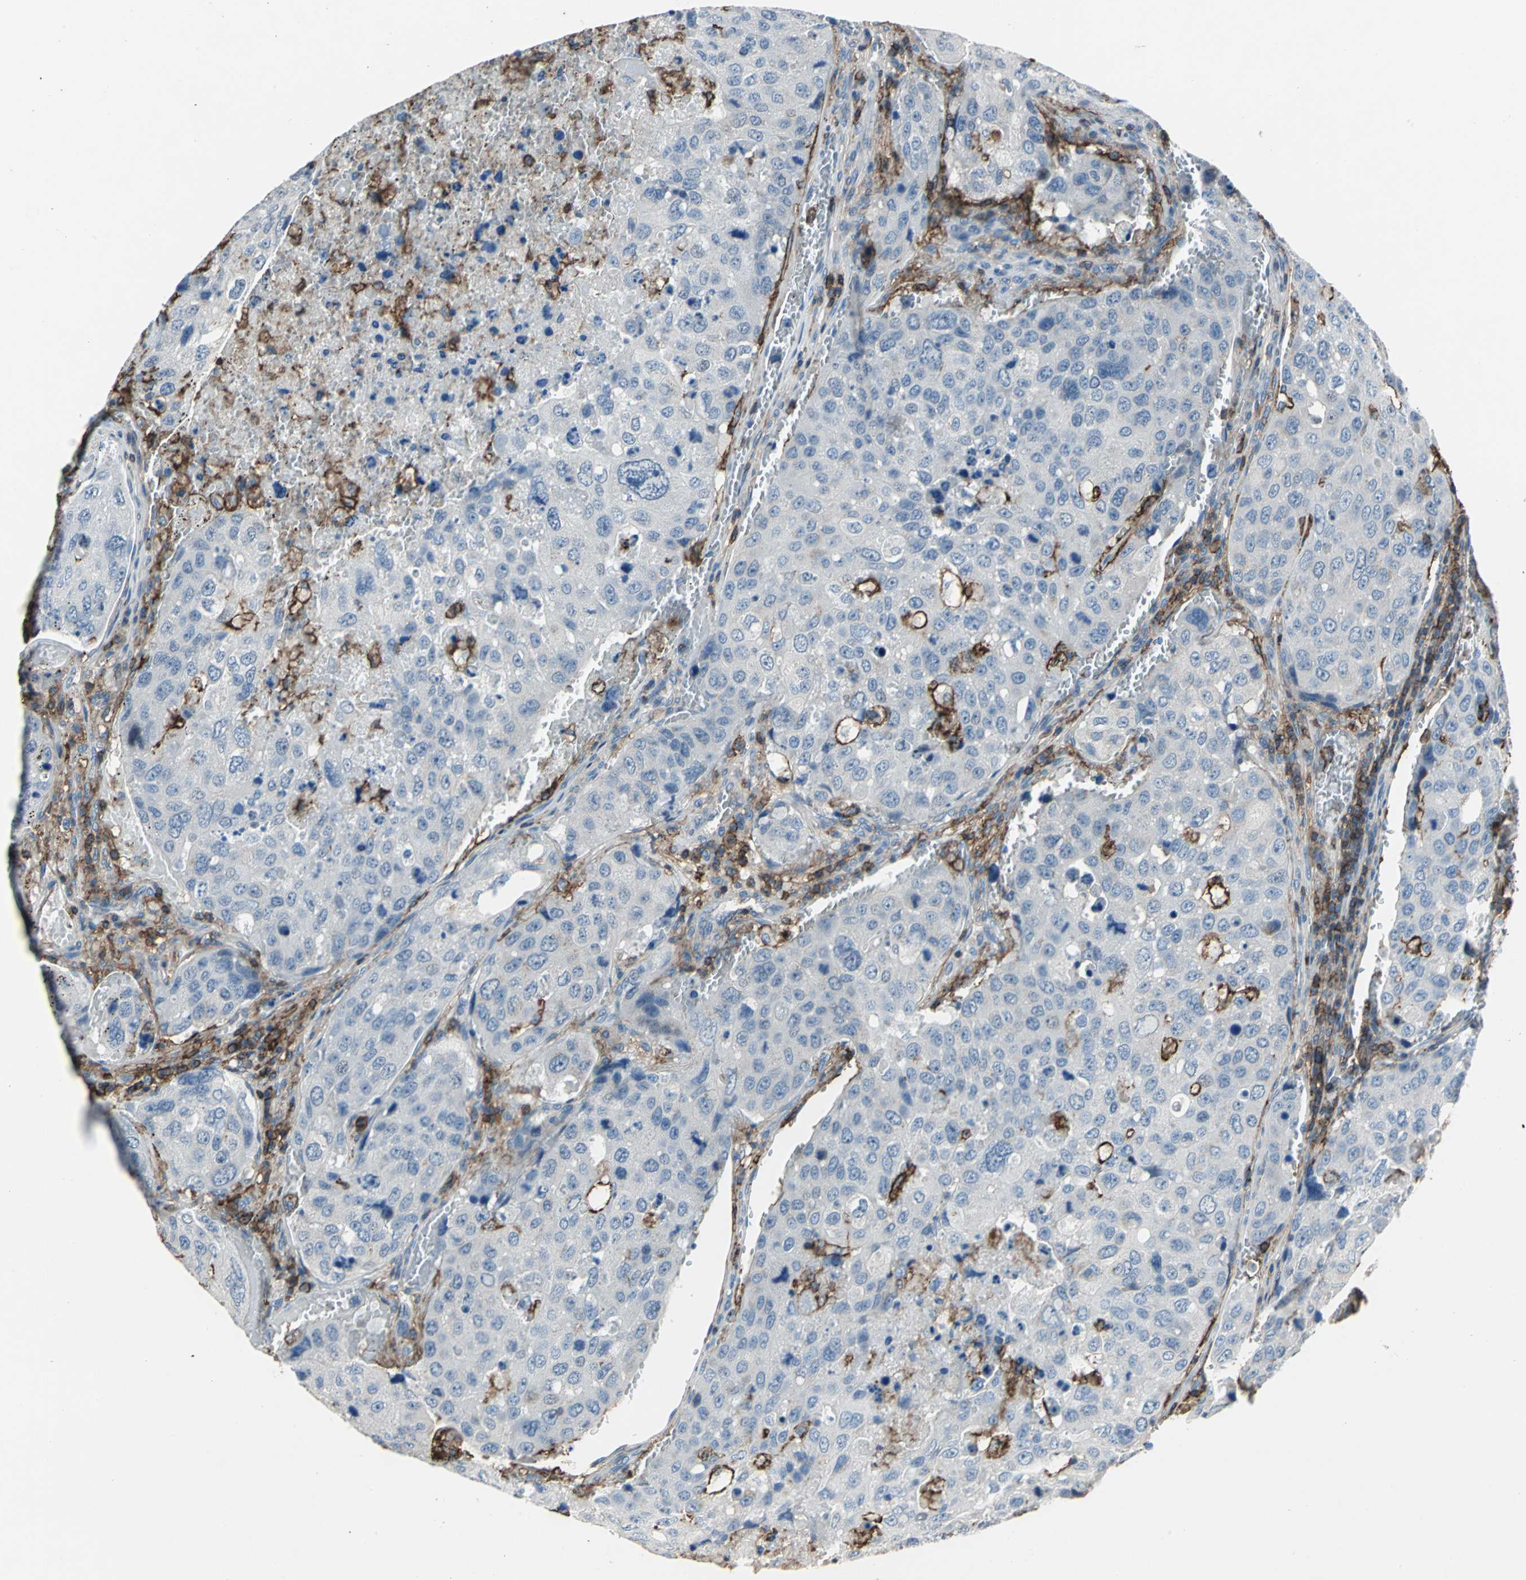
{"staining": {"intensity": "negative", "quantity": "none", "location": "none"}, "tissue": "urothelial cancer", "cell_type": "Tumor cells", "image_type": "cancer", "snomed": [{"axis": "morphology", "description": "Urothelial carcinoma, High grade"}, {"axis": "topography", "description": "Lymph node"}, {"axis": "topography", "description": "Urinary bladder"}], "caption": "Immunohistochemistry of human urothelial cancer demonstrates no staining in tumor cells.", "gene": "CD44", "patient": {"sex": "male", "age": 51}}